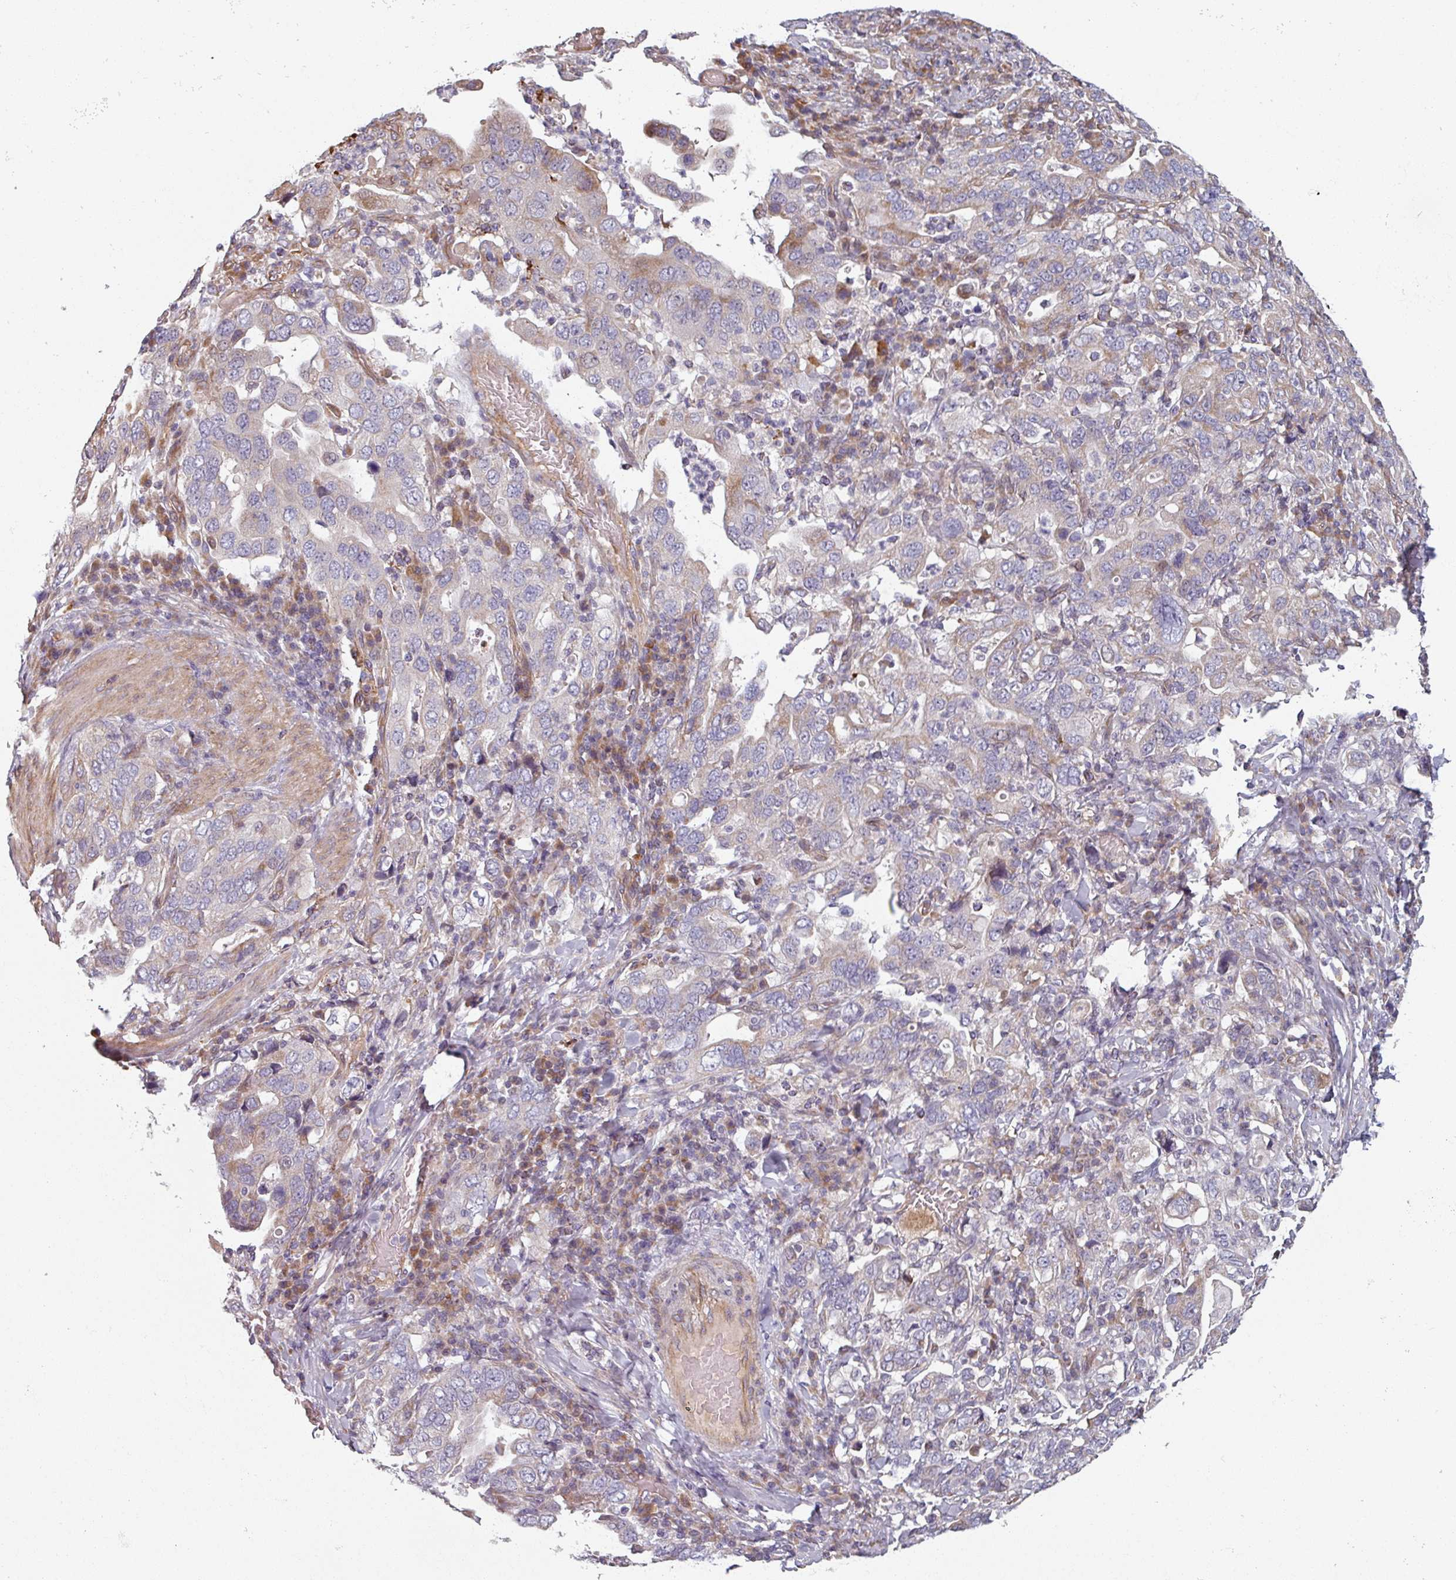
{"staining": {"intensity": "weak", "quantity": "25%-75%", "location": "cytoplasmic/membranous"}, "tissue": "stomach cancer", "cell_type": "Tumor cells", "image_type": "cancer", "snomed": [{"axis": "morphology", "description": "Adenocarcinoma, NOS"}, {"axis": "topography", "description": "Stomach, upper"}], "caption": "Brown immunohistochemical staining in human adenocarcinoma (stomach) exhibits weak cytoplasmic/membranous expression in approximately 25%-75% of tumor cells.", "gene": "C4BPB", "patient": {"sex": "male", "age": 62}}